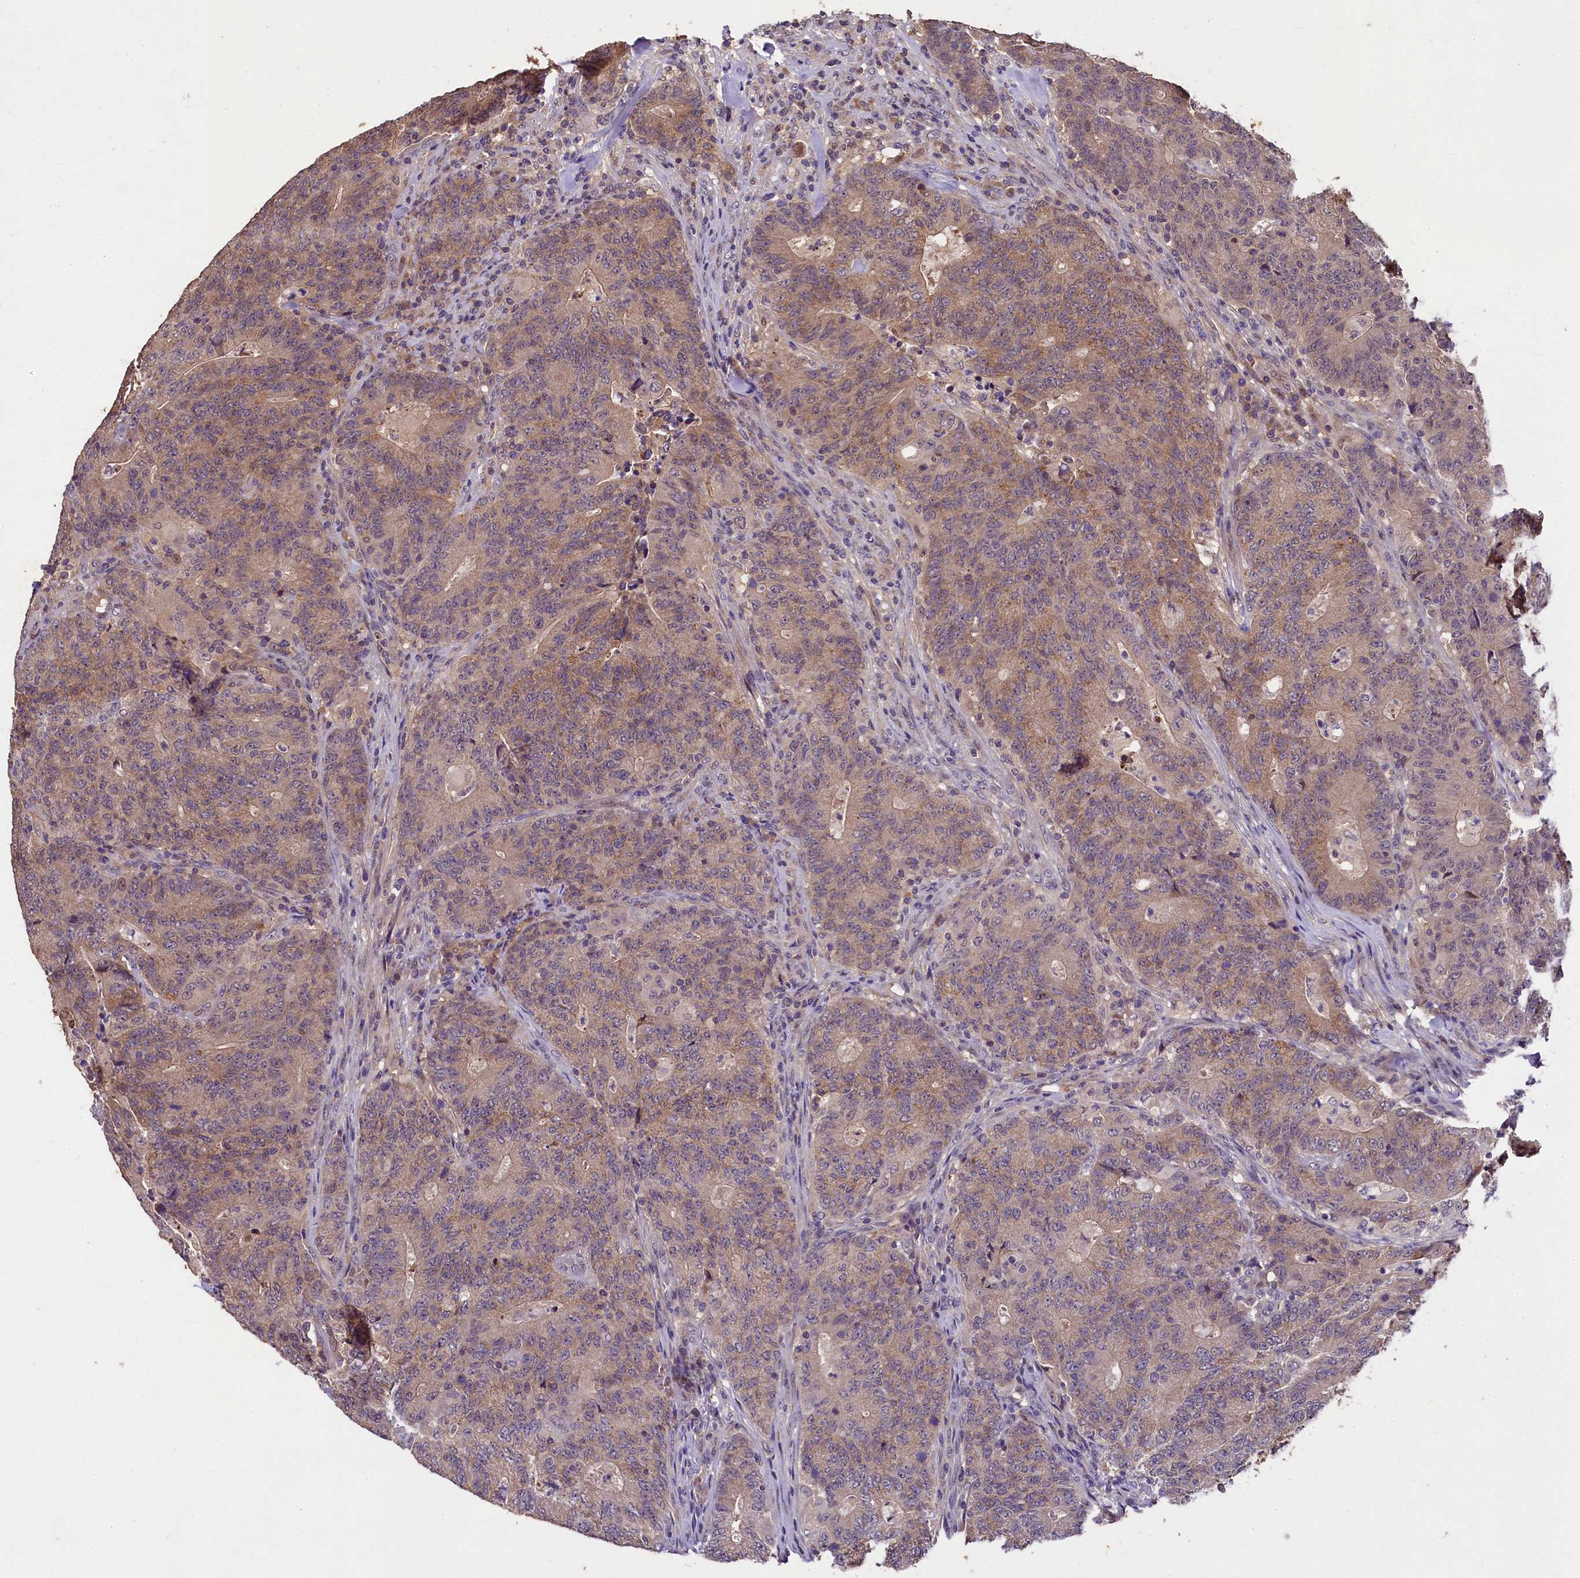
{"staining": {"intensity": "weak", "quantity": ">75%", "location": "cytoplasmic/membranous"}, "tissue": "colorectal cancer", "cell_type": "Tumor cells", "image_type": "cancer", "snomed": [{"axis": "morphology", "description": "Adenocarcinoma, NOS"}, {"axis": "topography", "description": "Colon"}], "caption": "The histopathology image demonstrates staining of colorectal cancer (adenocarcinoma), revealing weak cytoplasmic/membranous protein expression (brown color) within tumor cells. (IHC, brightfield microscopy, high magnification).", "gene": "PLXNB1", "patient": {"sex": "female", "age": 75}}